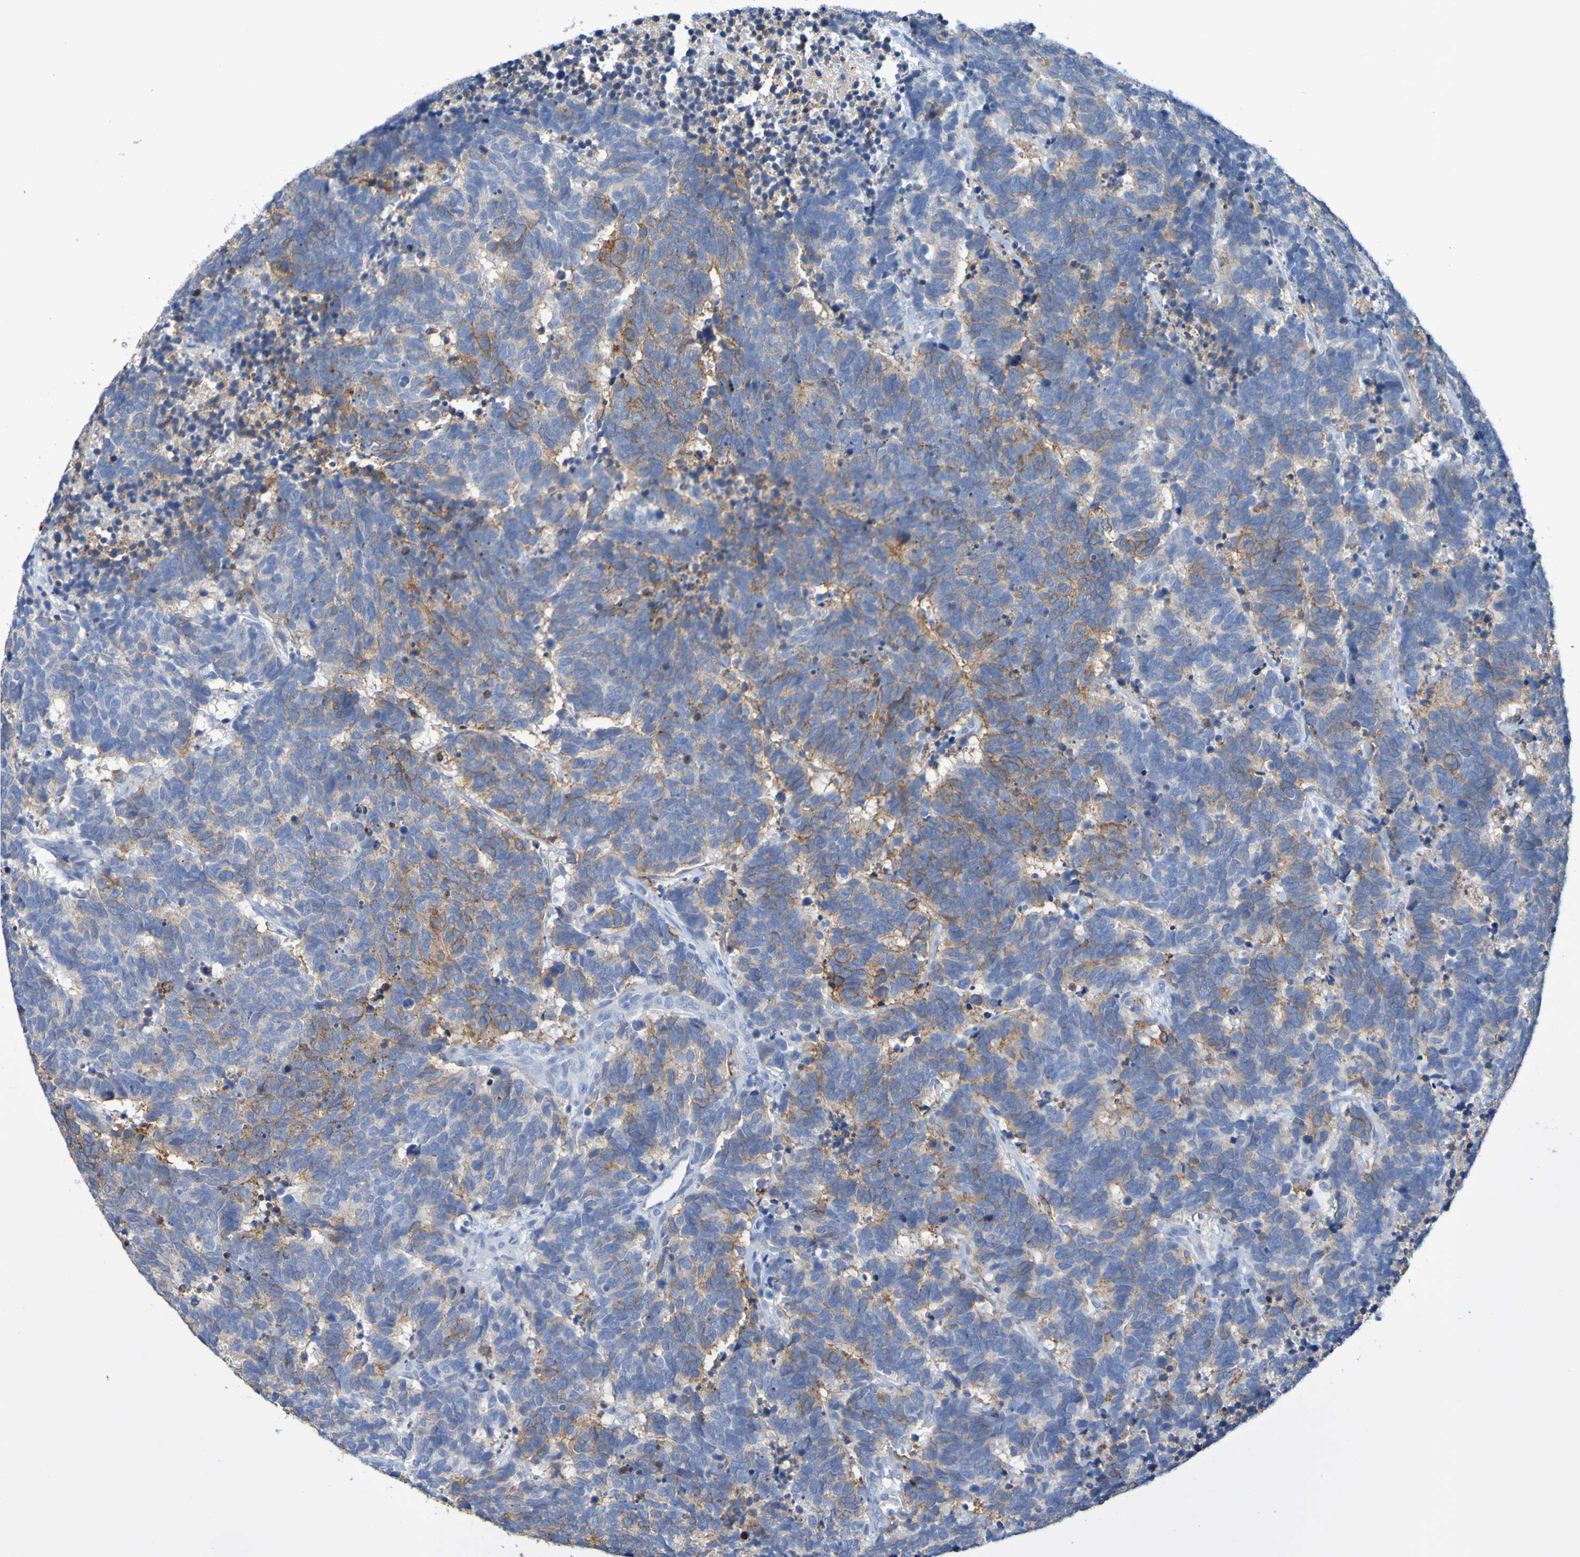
{"staining": {"intensity": "moderate", "quantity": "25%-75%", "location": "cytoplasmic/membranous"}, "tissue": "carcinoid", "cell_type": "Tumor cells", "image_type": "cancer", "snomed": [{"axis": "morphology", "description": "Carcinoma, NOS"}, {"axis": "morphology", "description": "Carcinoid, malignant, NOS"}, {"axis": "topography", "description": "Urinary bladder"}], "caption": "Malignant carcinoid tissue displays moderate cytoplasmic/membranous staining in approximately 25%-75% of tumor cells, visualized by immunohistochemistry.", "gene": "SLC3A2", "patient": {"sex": "male", "age": 57}}